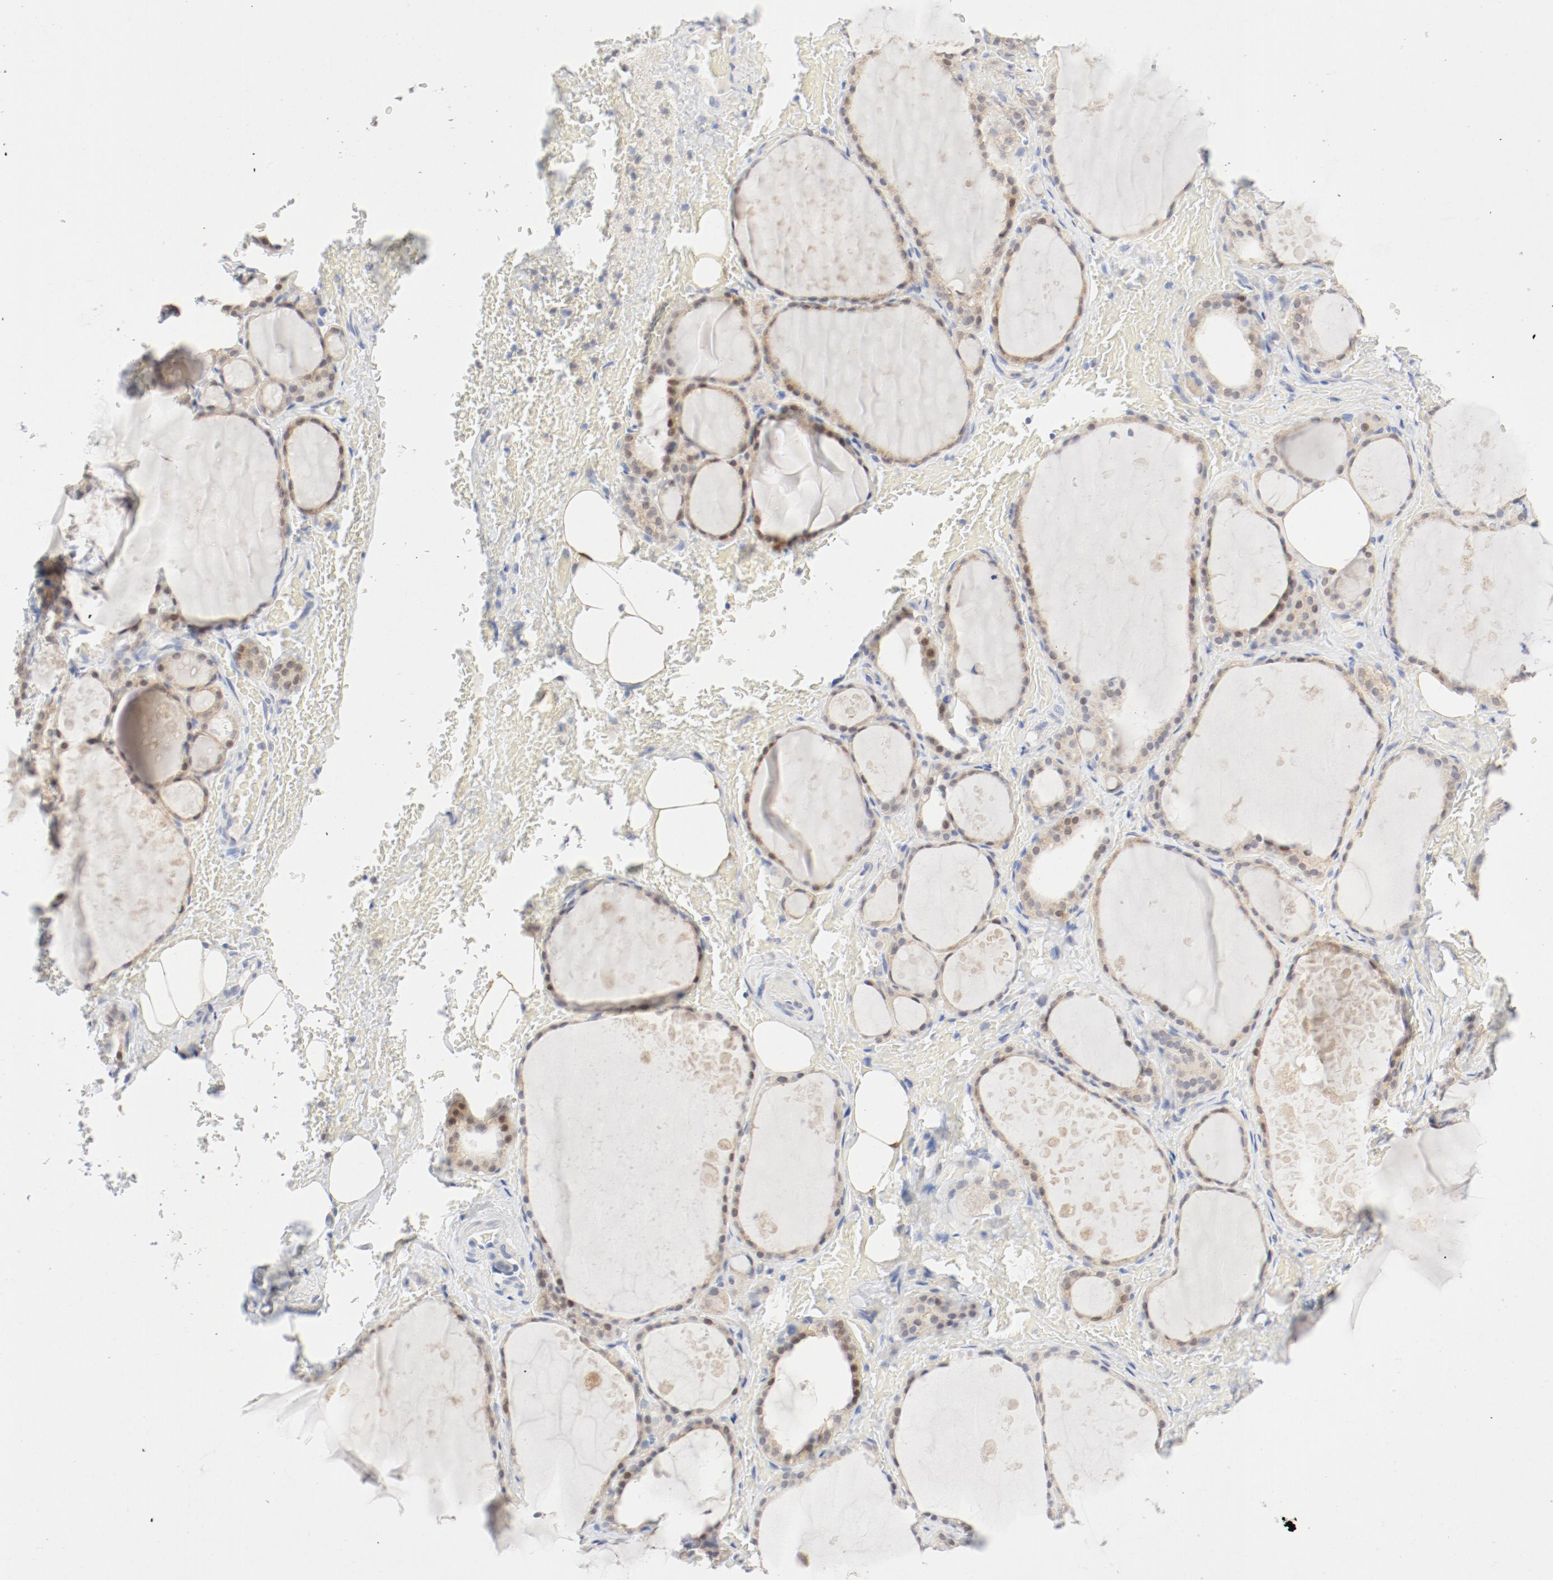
{"staining": {"intensity": "weak", "quantity": ">75%", "location": "cytoplasmic/membranous,nuclear"}, "tissue": "thyroid gland", "cell_type": "Glandular cells", "image_type": "normal", "snomed": [{"axis": "morphology", "description": "Normal tissue, NOS"}, {"axis": "topography", "description": "Thyroid gland"}], "caption": "A photomicrograph of human thyroid gland stained for a protein shows weak cytoplasmic/membranous,nuclear brown staining in glandular cells. (DAB (3,3'-diaminobenzidine) = brown stain, brightfield microscopy at high magnification).", "gene": "PGM1", "patient": {"sex": "male", "age": 61}}